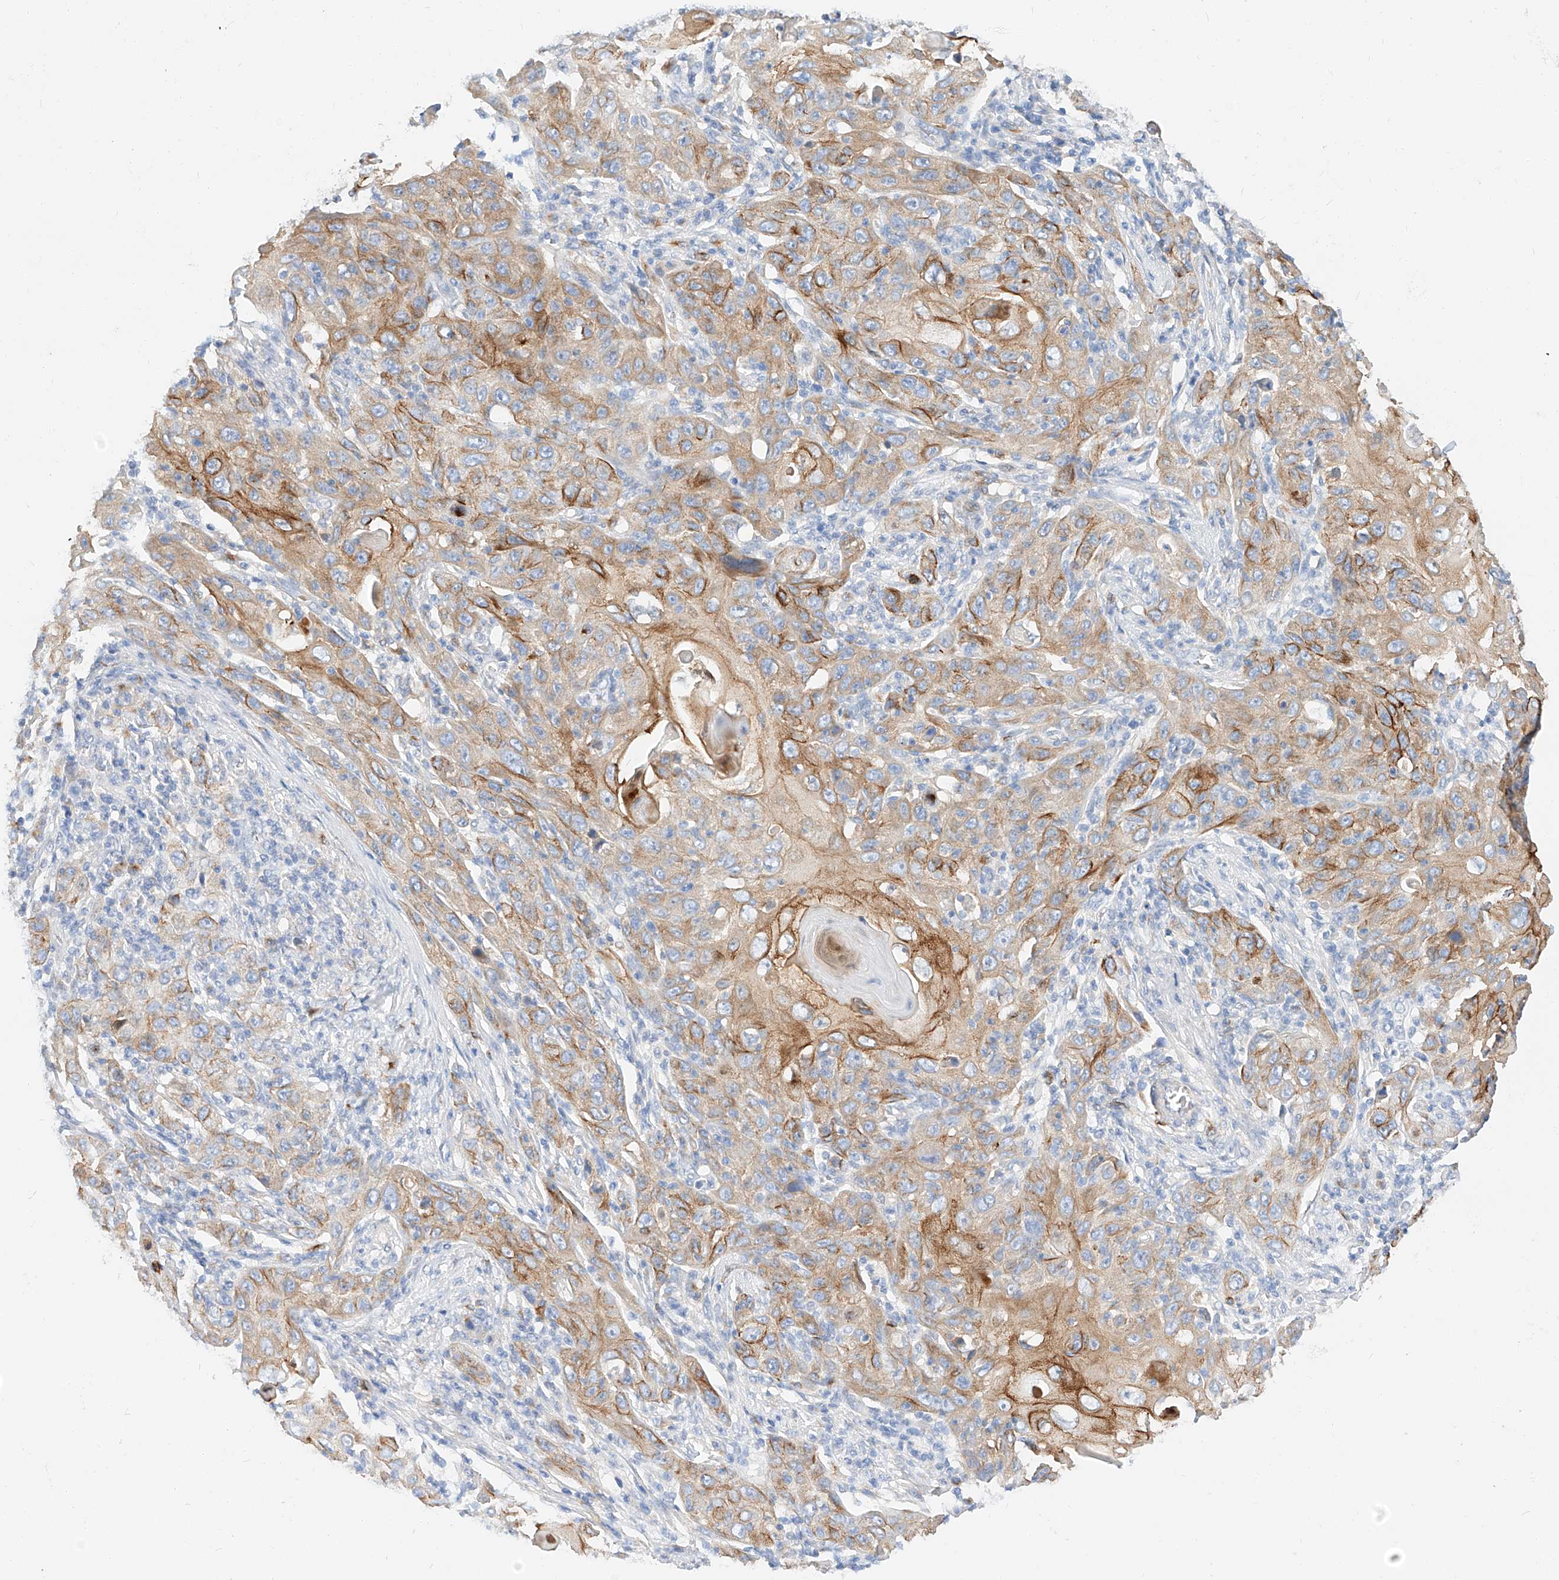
{"staining": {"intensity": "moderate", "quantity": "25%-75%", "location": "cytoplasmic/membranous"}, "tissue": "skin cancer", "cell_type": "Tumor cells", "image_type": "cancer", "snomed": [{"axis": "morphology", "description": "Squamous cell carcinoma, NOS"}, {"axis": "topography", "description": "Skin"}], "caption": "DAB (3,3'-diaminobenzidine) immunohistochemical staining of skin squamous cell carcinoma shows moderate cytoplasmic/membranous protein expression in approximately 25%-75% of tumor cells.", "gene": "MAP7", "patient": {"sex": "female", "age": 88}}